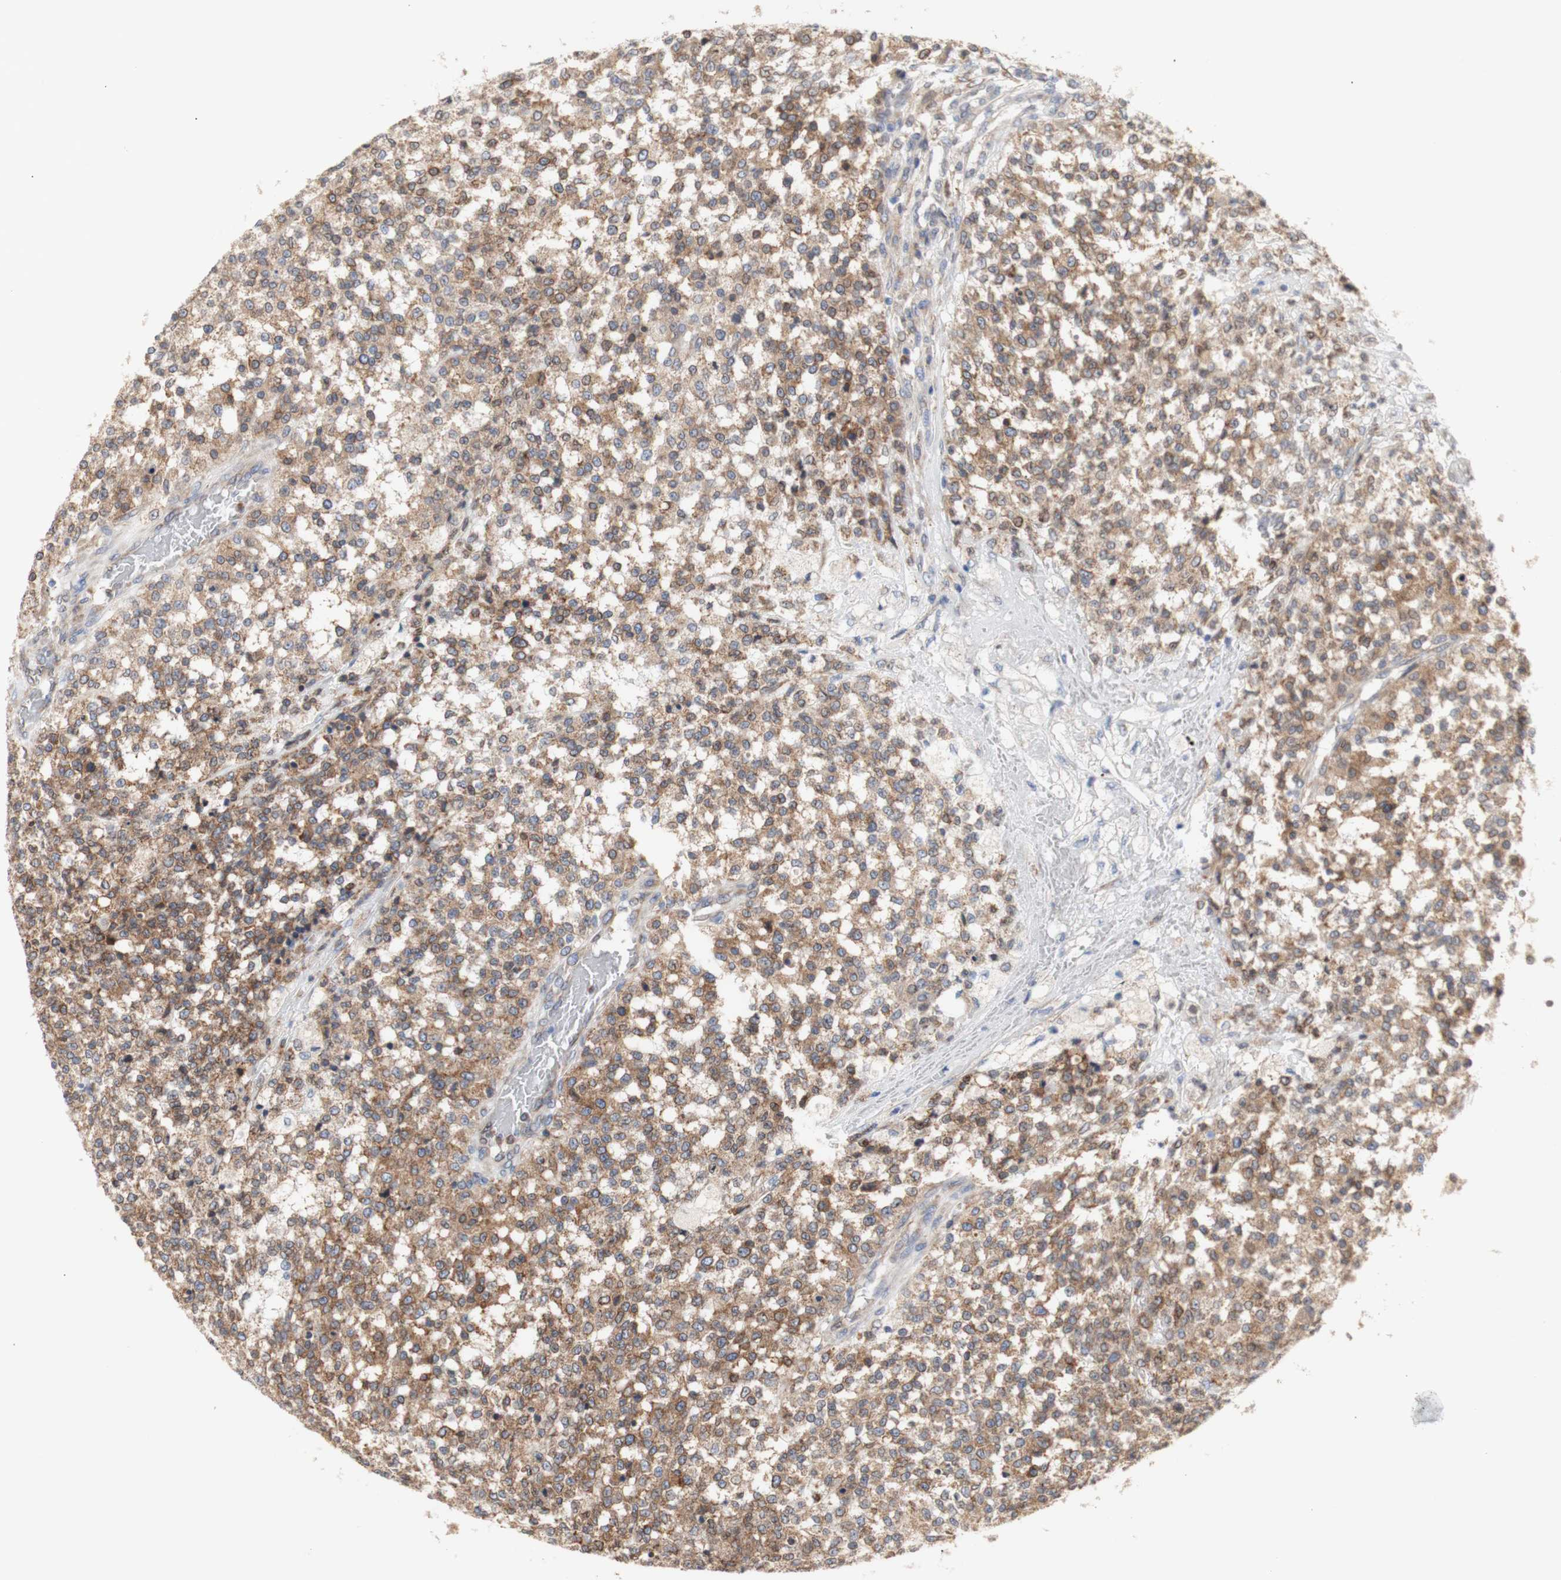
{"staining": {"intensity": "moderate", "quantity": ">75%", "location": "cytoplasmic/membranous"}, "tissue": "testis cancer", "cell_type": "Tumor cells", "image_type": "cancer", "snomed": [{"axis": "morphology", "description": "Seminoma, NOS"}, {"axis": "topography", "description": "Testis"}], "caption": "DAB immunohistochemical staining of human testis seminoma shows moderate cytoplasmic/membranous protein positivity in about >75% of tumor cells.", "gene": "ERLIN1", "patient": {"sex": "male", "age": 59}}